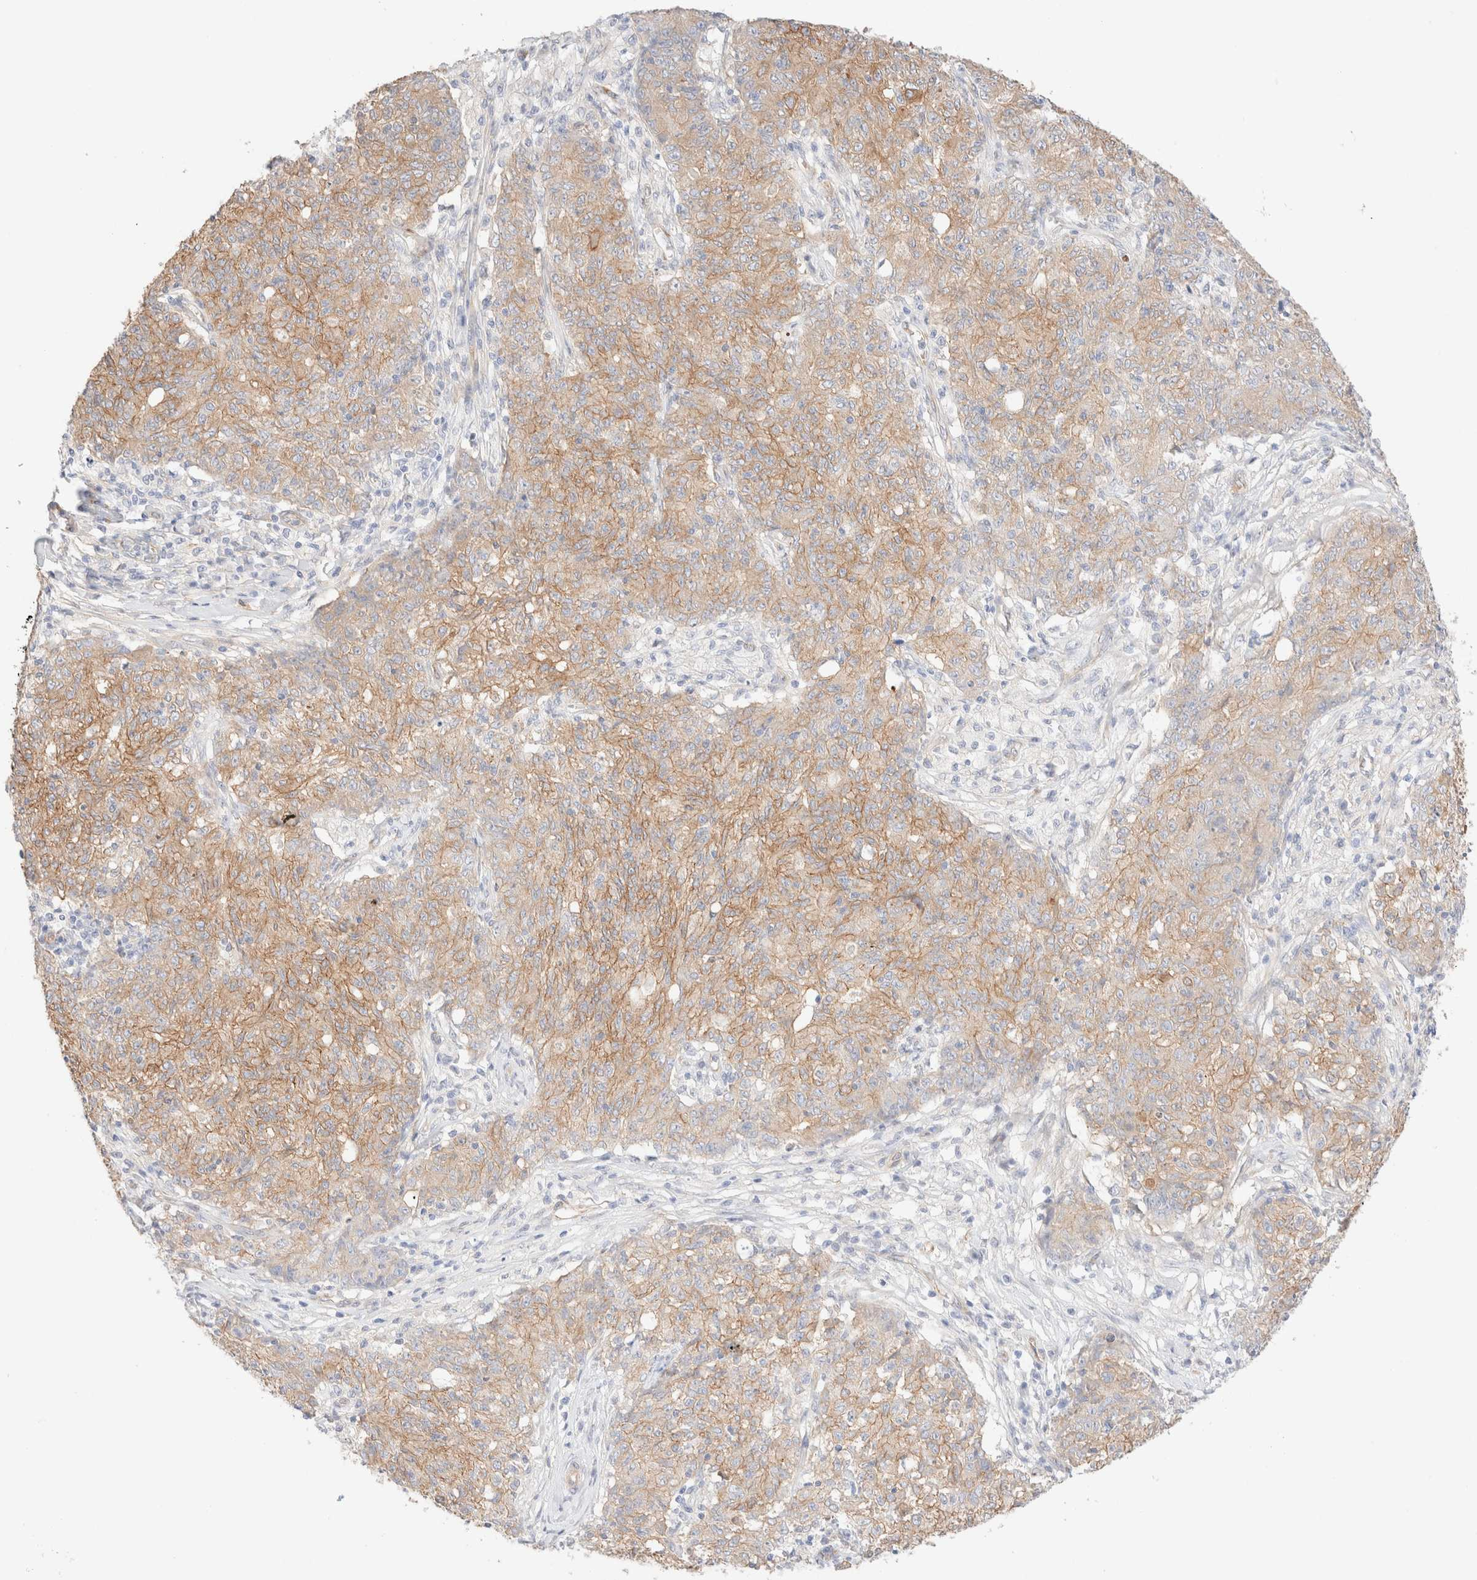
{"staining": {"intensity": "moderate", "quantity": ">75%", "location": "cytoplasmic/membranous"}, "tissue": "ovarian cancer", "cell_type": "Tumor cells", "image_type": "cancer", "snomed": [{"axis": "morphology", "description": "Carcinoma, endometroid"}, {"axis": "topography", "description": "Ovary"}], "caption": "Protein staining shows moderate cytoplasmic/membranous staining in about >75% of tumor cells in ovarian cancer.", "gene": "NIBAN2", "patient": {"sex": "female", "age": 42}}